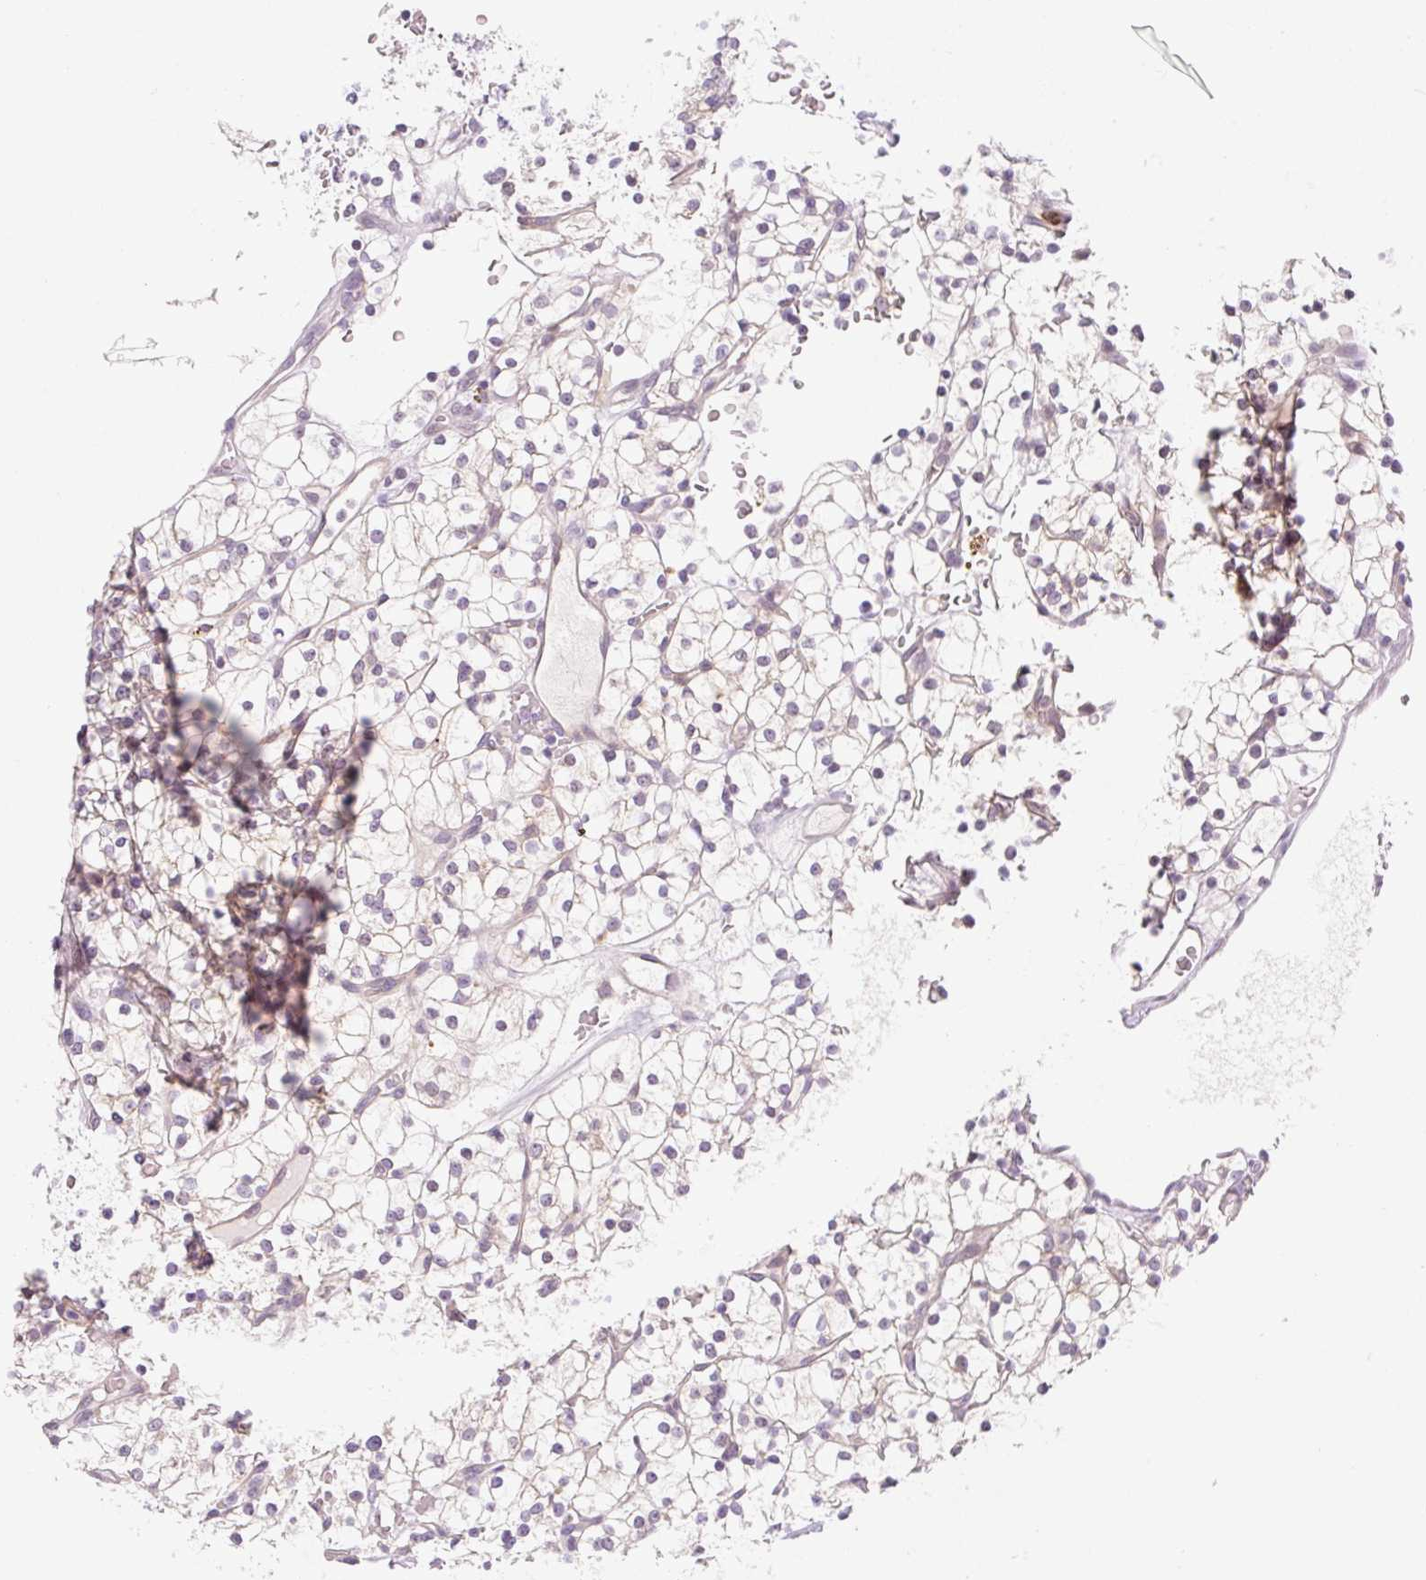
{"staining": {"intensity": "negative", "quantity": "none", "location": "none"}, "tissue": "renal cancer", "cell_type": "Tumor cells", "image_type": "cancer", "snomed": [{"axis": "morphology", "description": "Adenocarcinoma, NOS"}, {"axis": "topography", "description": "Kidney"}], "caption": "There is no significant expression in tumor cells of renal cancer.", "gene": "OMA1", "patient": {"sex": "female", "age": 64}}